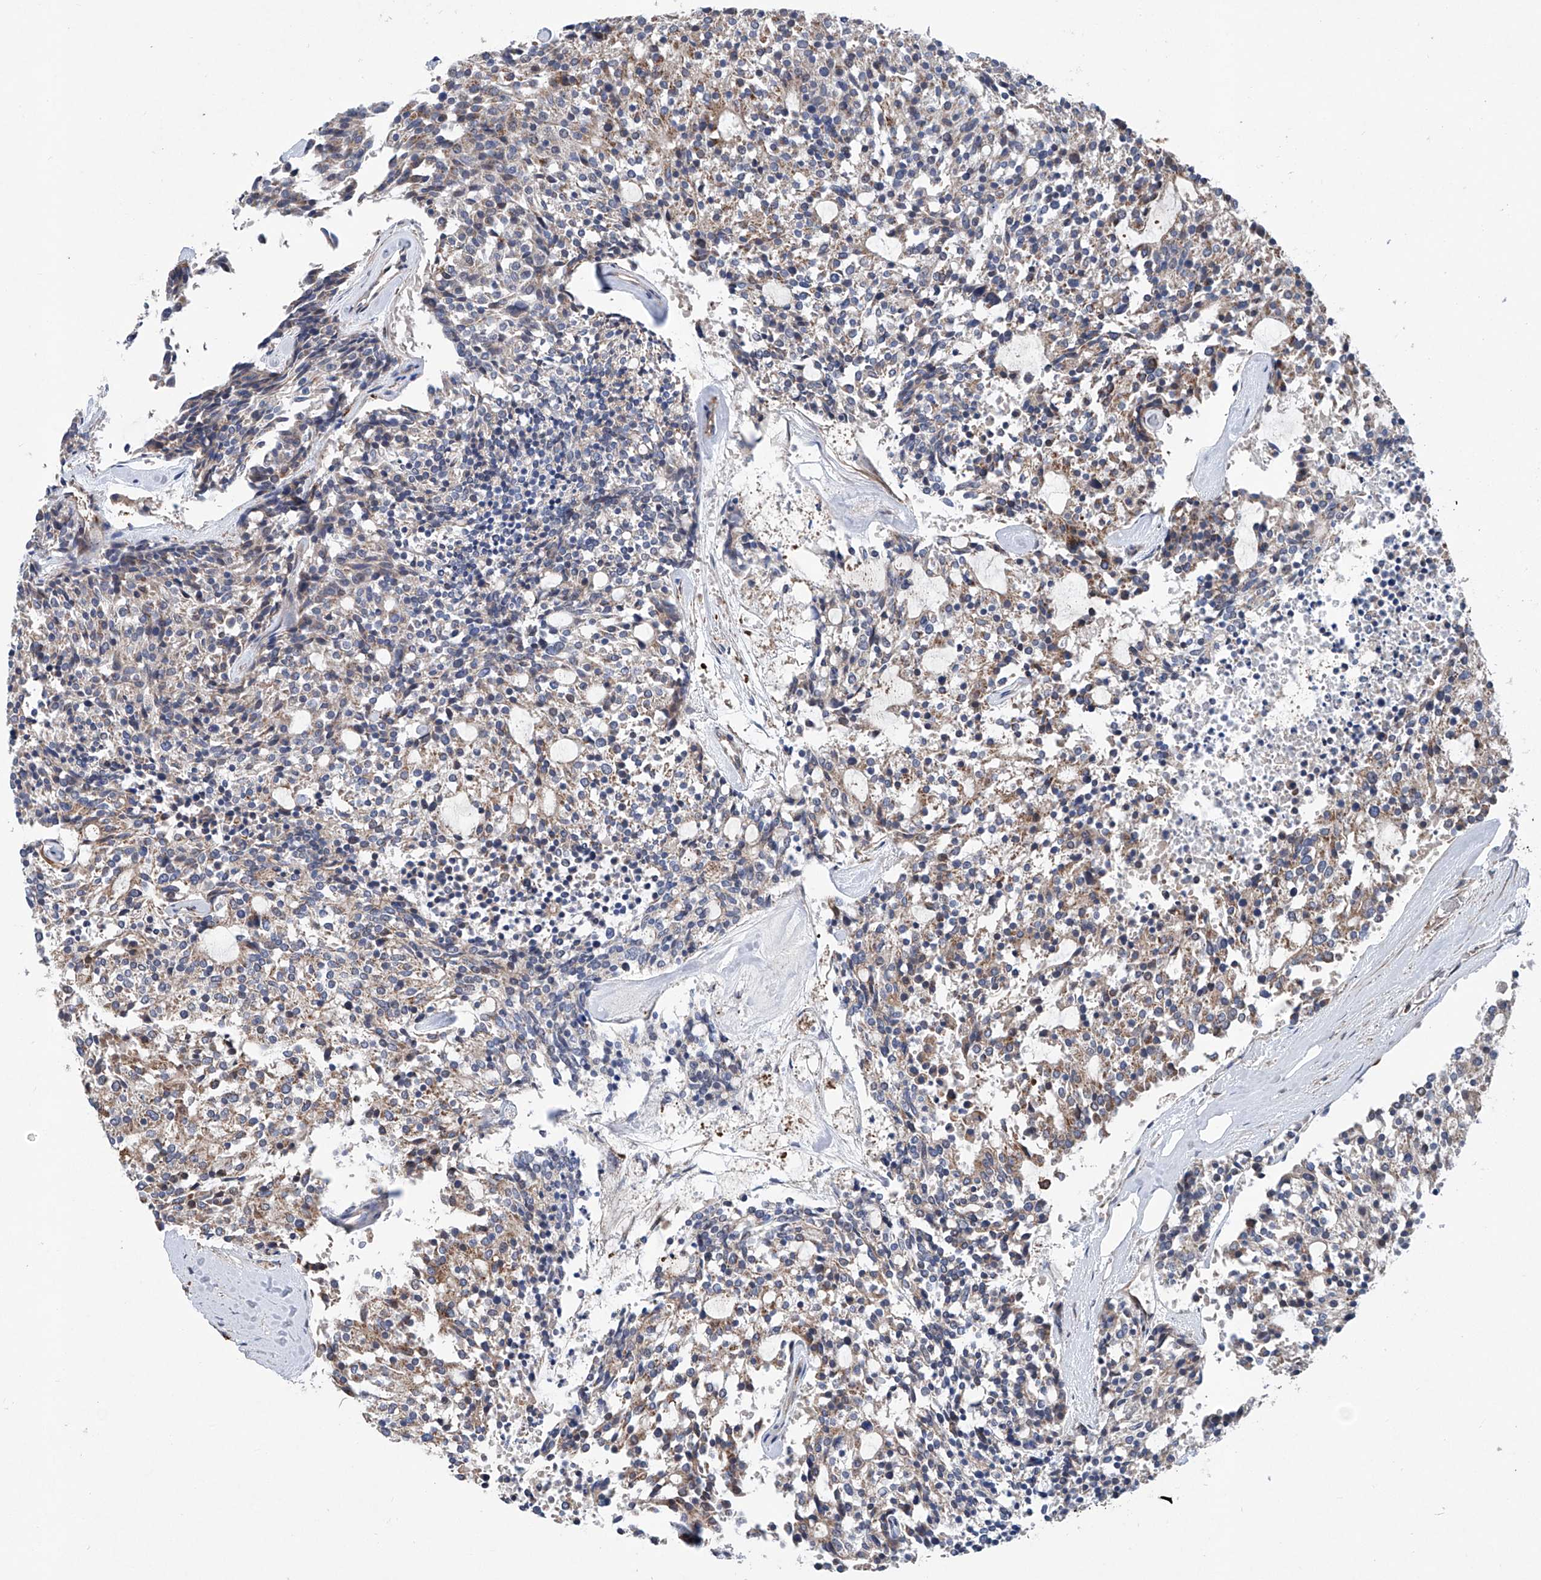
{"staining": {"intensity": "weak", "quantity": "25%-75%", "location": "cytoplasmic/membranous"}, "tissue": "carcinoid", "cell_type": "Tumor cells", "image_type": "cancer", "snomed": [{"axis": "morphology", "description": "Carcinoid, malignant, NOS"}, {"axis": "topography", "description": "Pancreas"}], "caption": "DAB (3,3'-diaminobenzidine) immunohistochemical staining of human carcinoid reveals weak cytoplasmic/membranous protein staining in approximately 25%-75% of tumor cells.", "gene": "NT5C3A", "patient": {"sex": "female", "age": 54}}